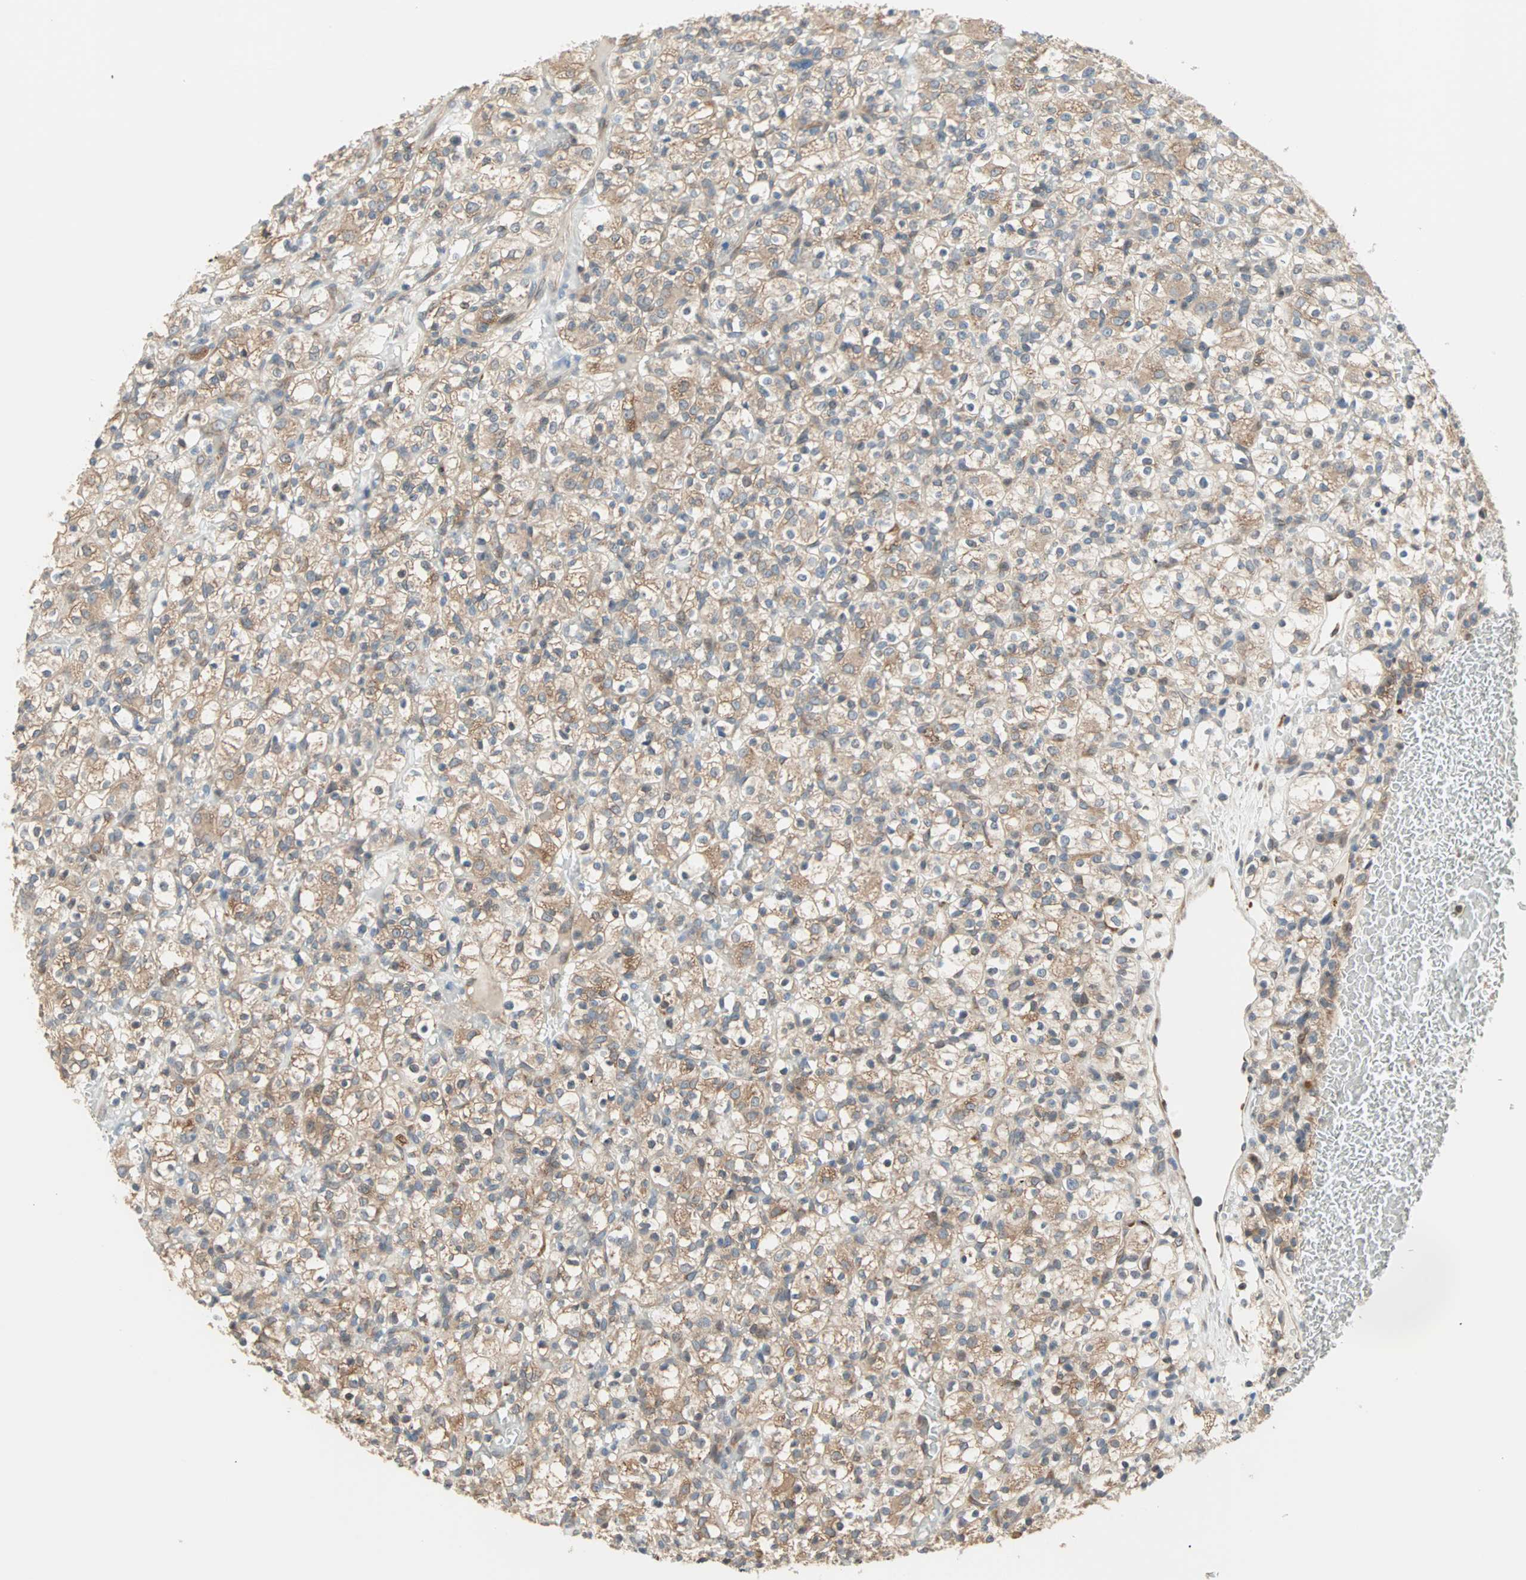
{"staining": {"intensity": "weak", "quantity": "25%-75%", "location": "cytoplasmic/membranous"}, "tissue": "renal cancer", "cell_type": "Tumor cells", "image_type": "cancer", "snomed": [{"axis": "morphology", "description": "Normal tissue, NOS"}, {"axis": "morphology", "description": "Adenocarcinoma, NOS"}, {"axis": "topography", "description": "Kidney"}], "caption": "High-power microscopy captured an IHC micrograph of renal adenocarcinoma, revealing weak cytoplasmic/membranous positivity in about 25%-75% of tumor cells. Using DAB (brown) and hematoxylin (blue) stains, captured at high magnification using brightfield microscopy.", "gene": "SAR1A", "patient": {"sex": "female", "age": 72}}